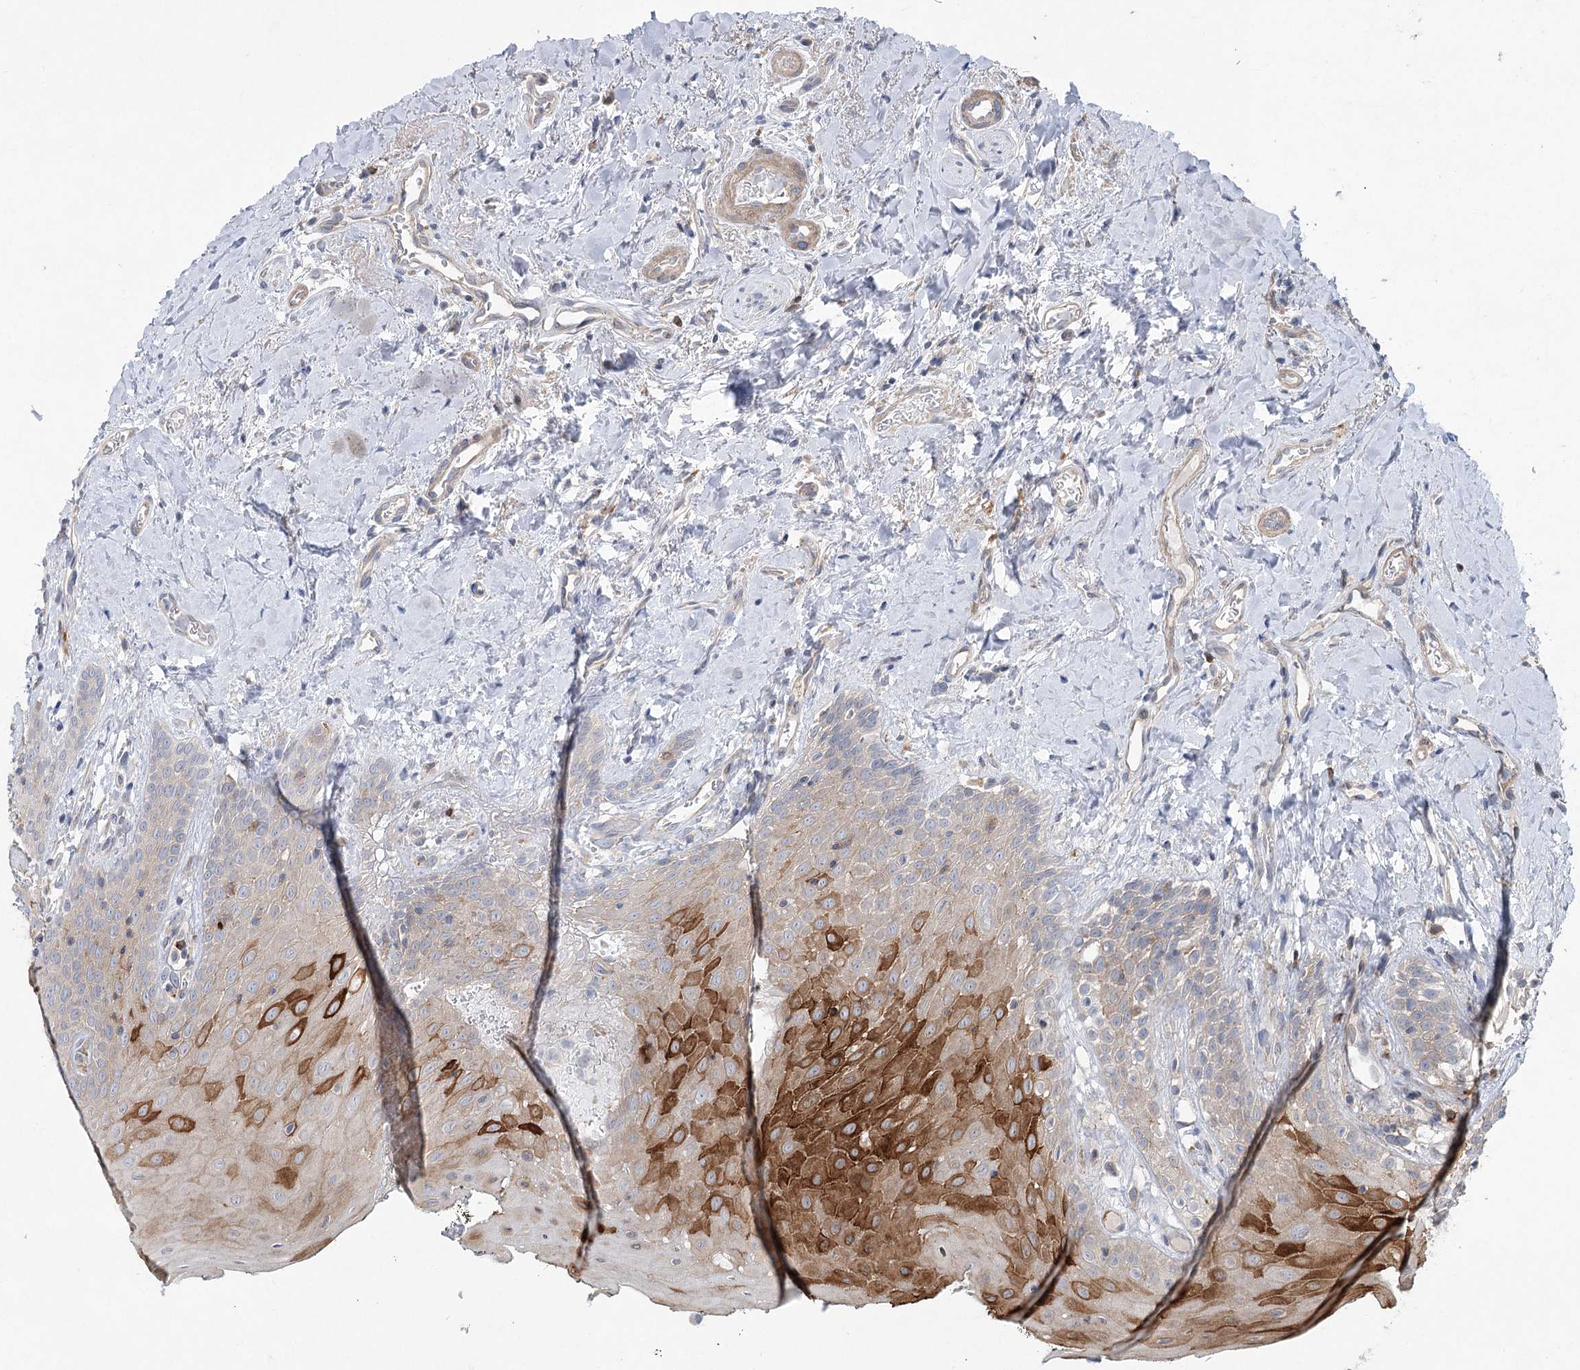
{"staining": {"intensity": "strong", "quantity": "<25%", "location": "cytoplasmic/membranous"}, "tissue": "oral mucosa", "cell_type": "Squamous epithelial cells", "image_type": "normal", "snomed": [{"axis": "morphology", "description": "Normal tissue, NOS"}, {"axis": "topography", "description": "Oral tissue"}], "caption": "Squamous epithelial cells demonstrate medium levels of strong cytoplasmic/membranous staining in approximately <25% of cells in normal human oral mucosa.", "gene": "SCN11A", "patient": {"sex": "male", "age": 74}}